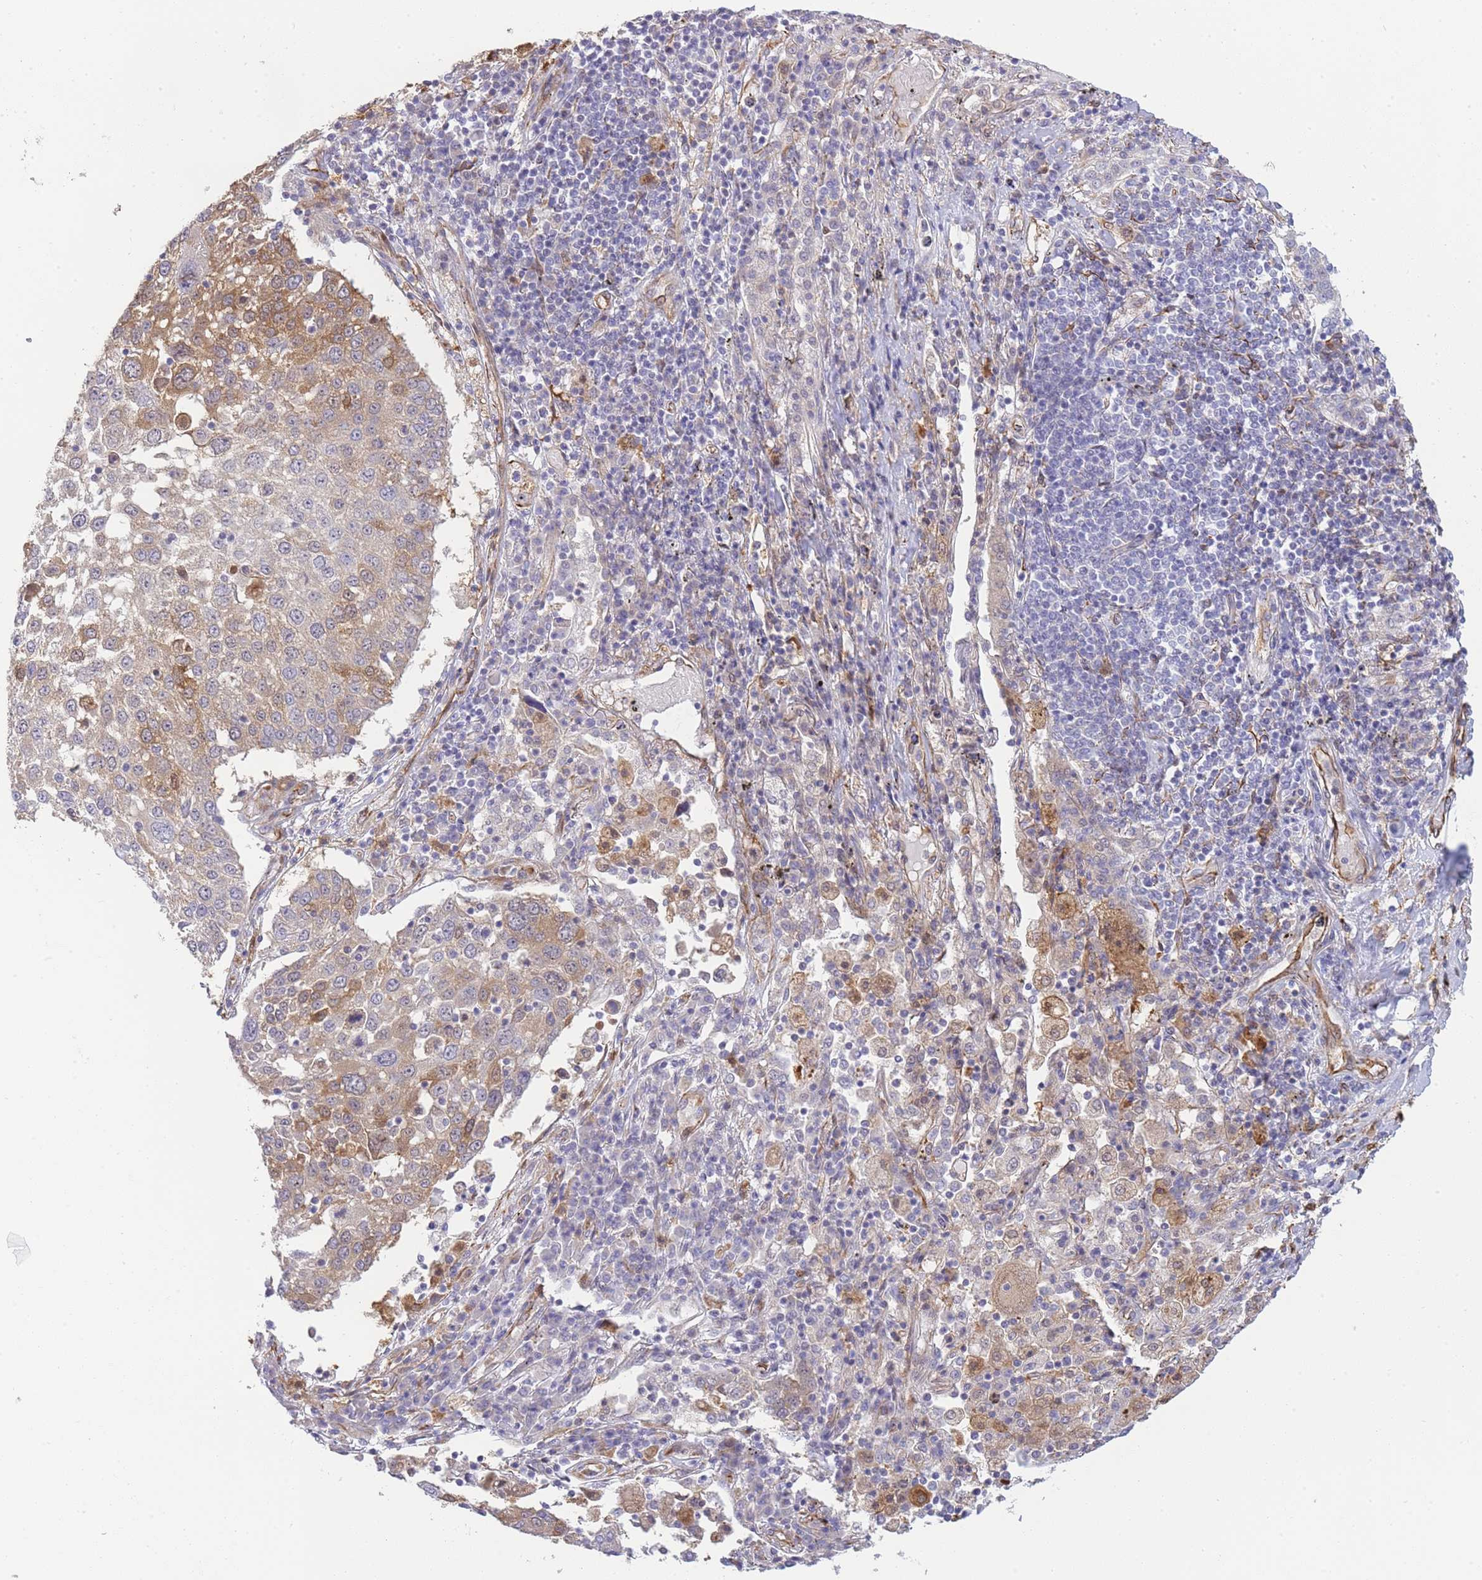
{"staining": {"intensity": "moderate", "quantity": "25%-75%", "location": "cytoplasmic/membranous"}, "tissue": "lung cancer", "cell_type": "Tumor cells", "image_type": "cancer", "snomed": [{"axis": "morphology", "description": "Squamous cell carcinoma, NOS"}, {"axis": "topography", "description": "Lung"}], "caption": "Squamous cell carcinoma (lung) tissue exhibits moderate cytoplasmic/membranous positivity in approximately 25%-75% of tumor cells", "gene": "ECPAS", "patient": {"sex": "male", "age": 65}}